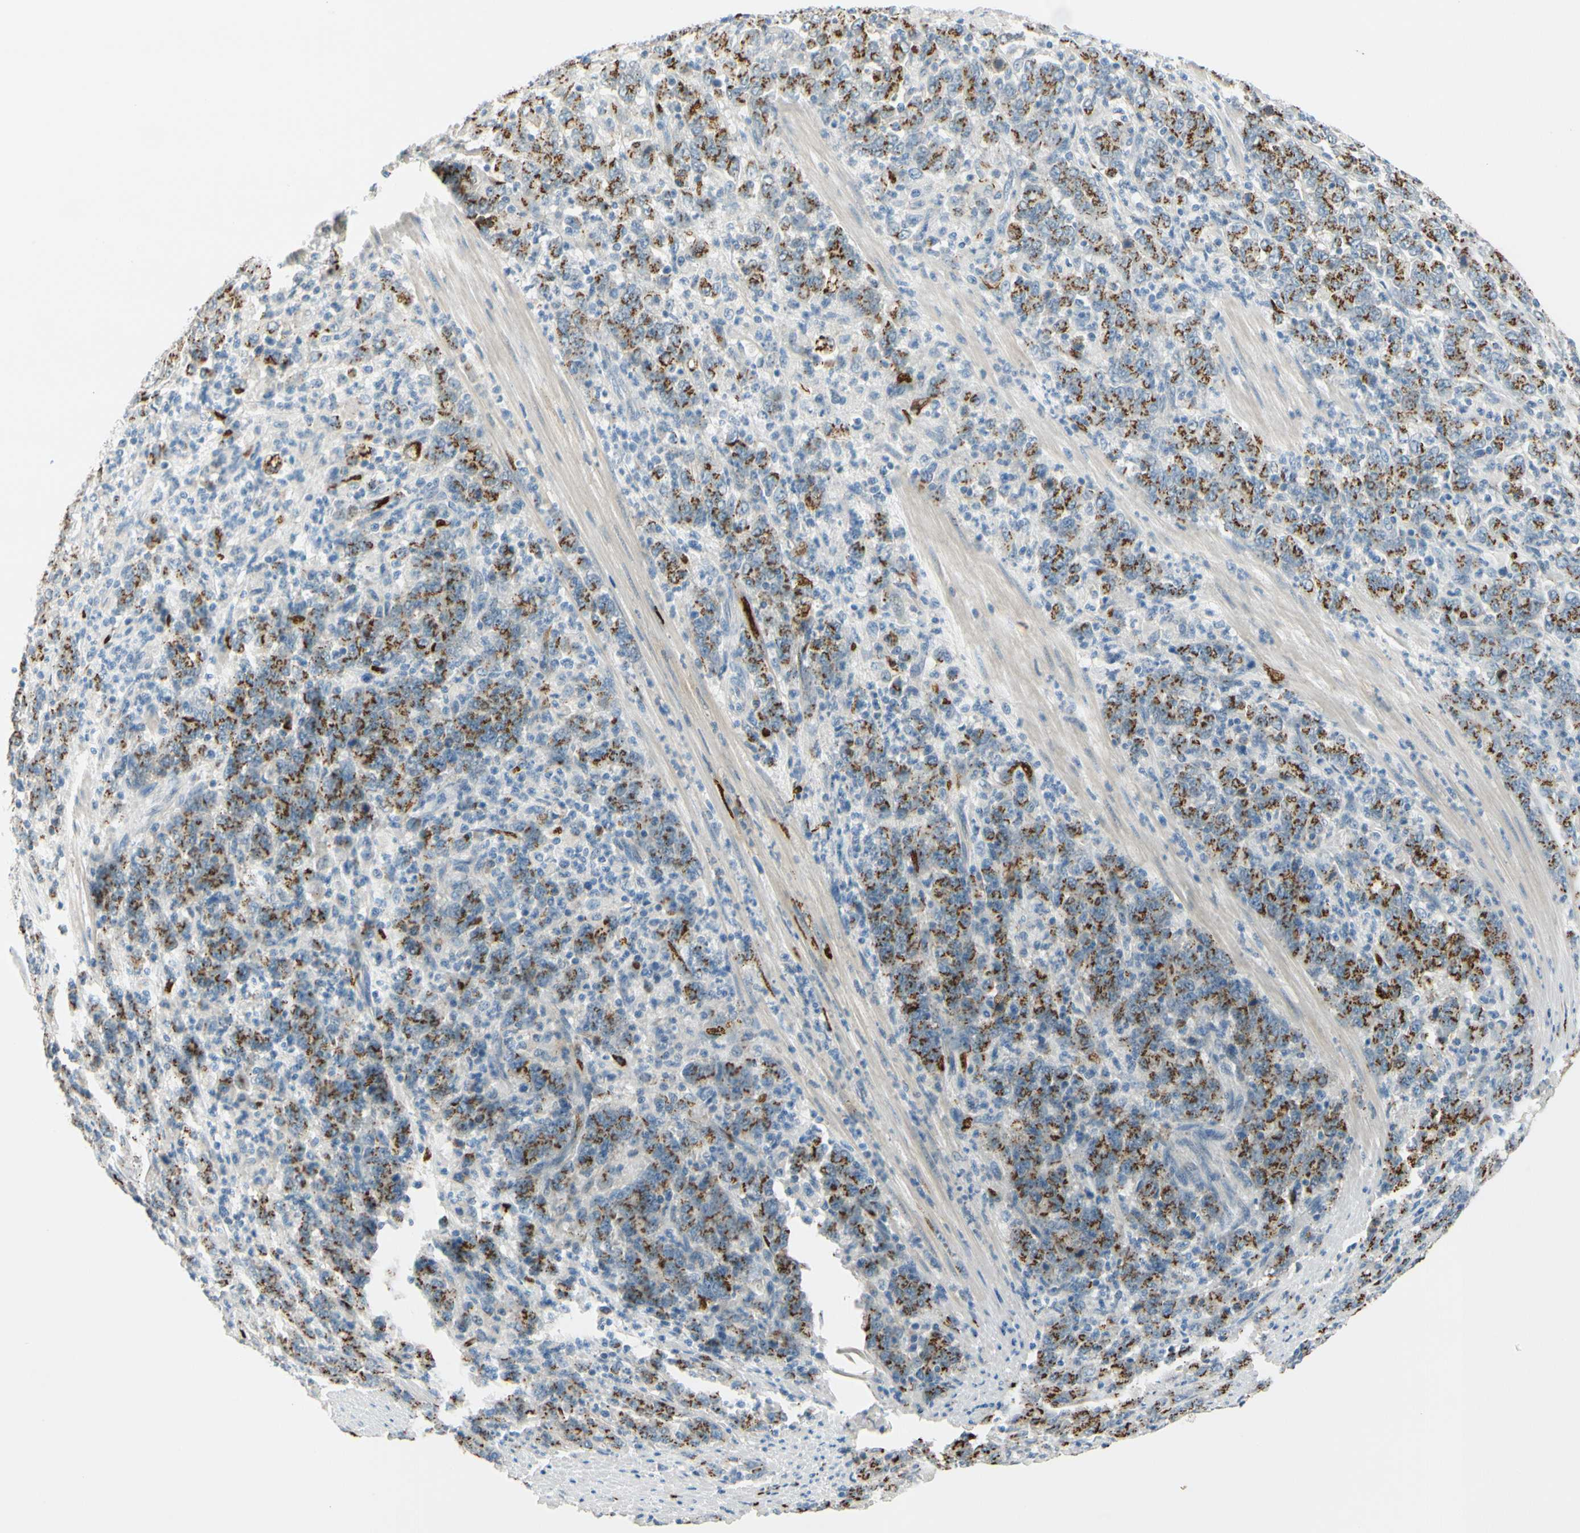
{"staining": {"intensity": "strong", "quantity": ">75%", "location": "cytoplasmic/membranous"}, "tissue": "stomach cancer", "cell_type": "Tumor cells", "image_type": "cancer", "snomed": [{"axis": "morphology", "description": "Adenocarcinoma, NOS"}, {"axis": "topography", "description": "Stomach, lower"}], "caption": "Immunohistochemistry (IHC) (DAB) staining of stomach cancer (adenocarcinoma) shows strong cytoplasmic/membranous protein positivity in about >75% of tumor cells.", "gene": "GALNT5", "patient": {"sex": "female", "age": 71}}